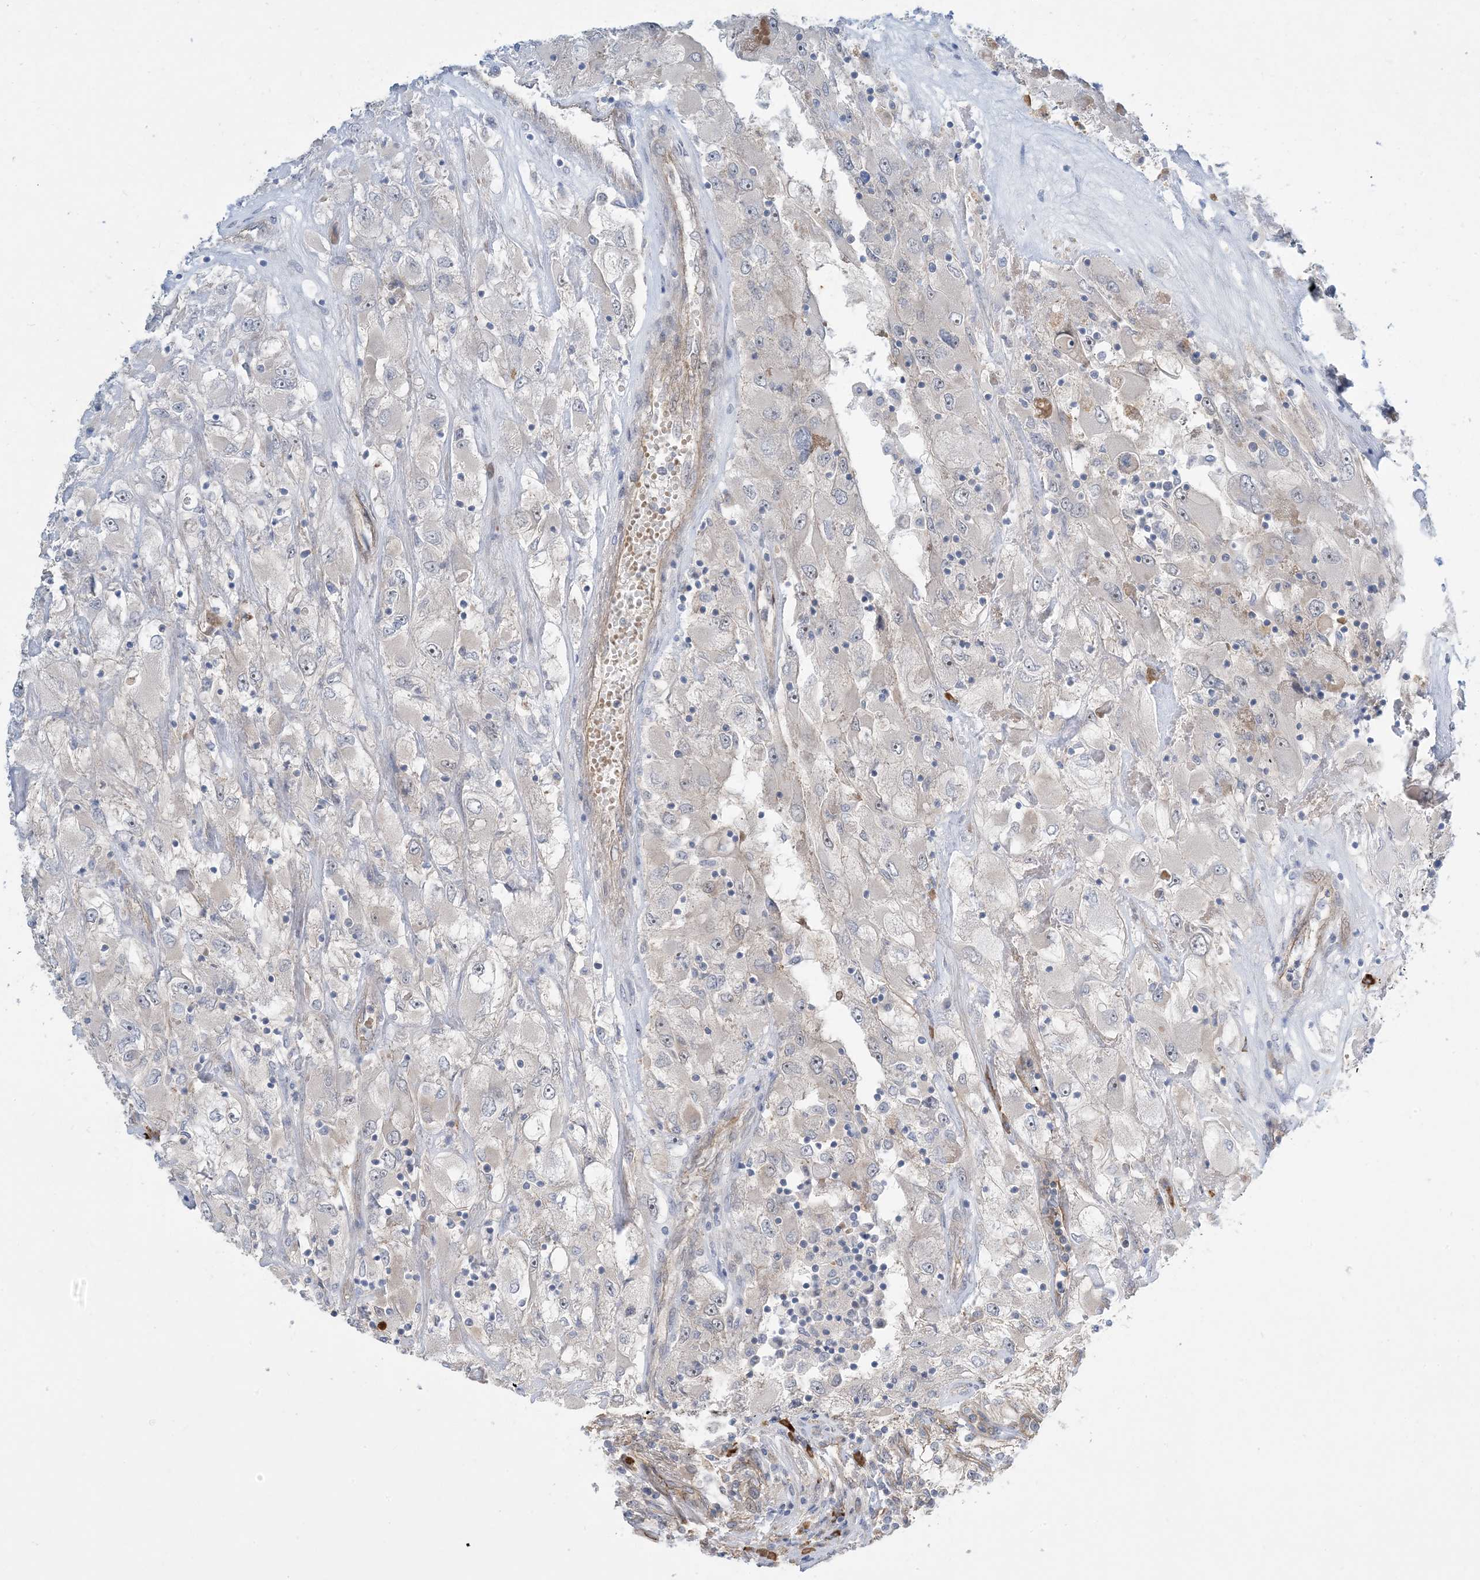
{"staining": {"intensity": "negative", "quantity": "none", "location": "none"}, "tissue": "renal cancer", "cell_type": "Tumor cells", "image_type": "cancer", "snomed": [{"axis": "morphology", "description": "Adenocarcinoma, NOS"}, {"axis": "topography", "description": "Kidney"}], "caption": "The immunohistochemistry (IHC) micrograph has no significant staining in tumor cells of adenocarcinoma (renal) tissue.", "gene": "AOC1", "patient": {"sex": "female", "age": 52}}